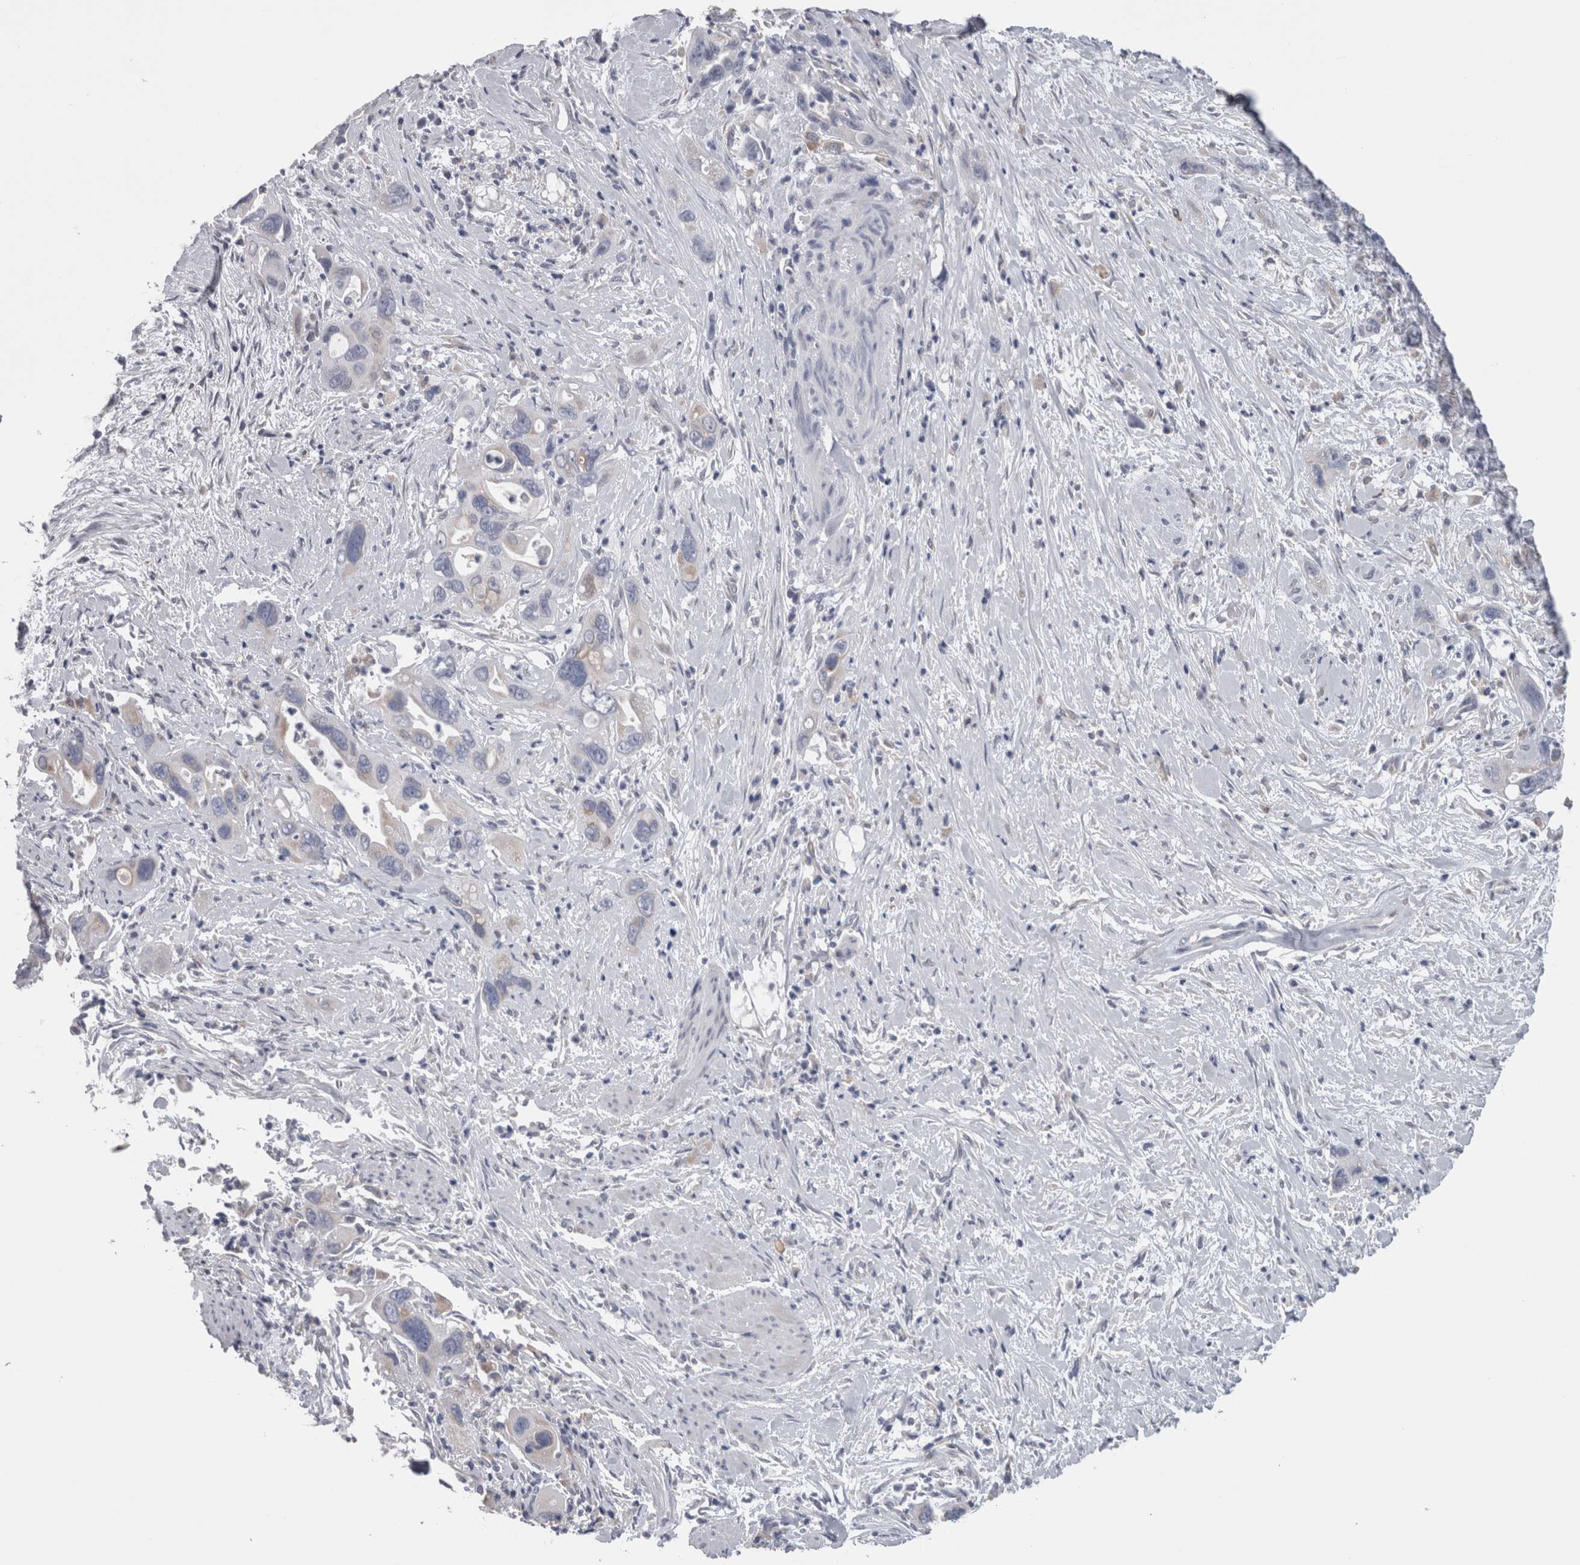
{"staining": {"intensity": "negative", "quantity": "none", "location": "none"}, "tissue": "pancreatic cancer", "cell_type": "Tumor cells", "image_type": "cancer", "snomed": [{"axis": "morphology", "description": "Adenocarcinoma, NOS"}, {"axis": "topography", "description": "Pancreas"}], "caption": "This photomicrograph is of pancreatic adenocarcinoma stained with IHC to label a protein in brown with the nuclei are counter-stained blue. There is no staining in tumor cells.", "gene": "GDAP1", "patient": {"sex": "female", "age": 70}}